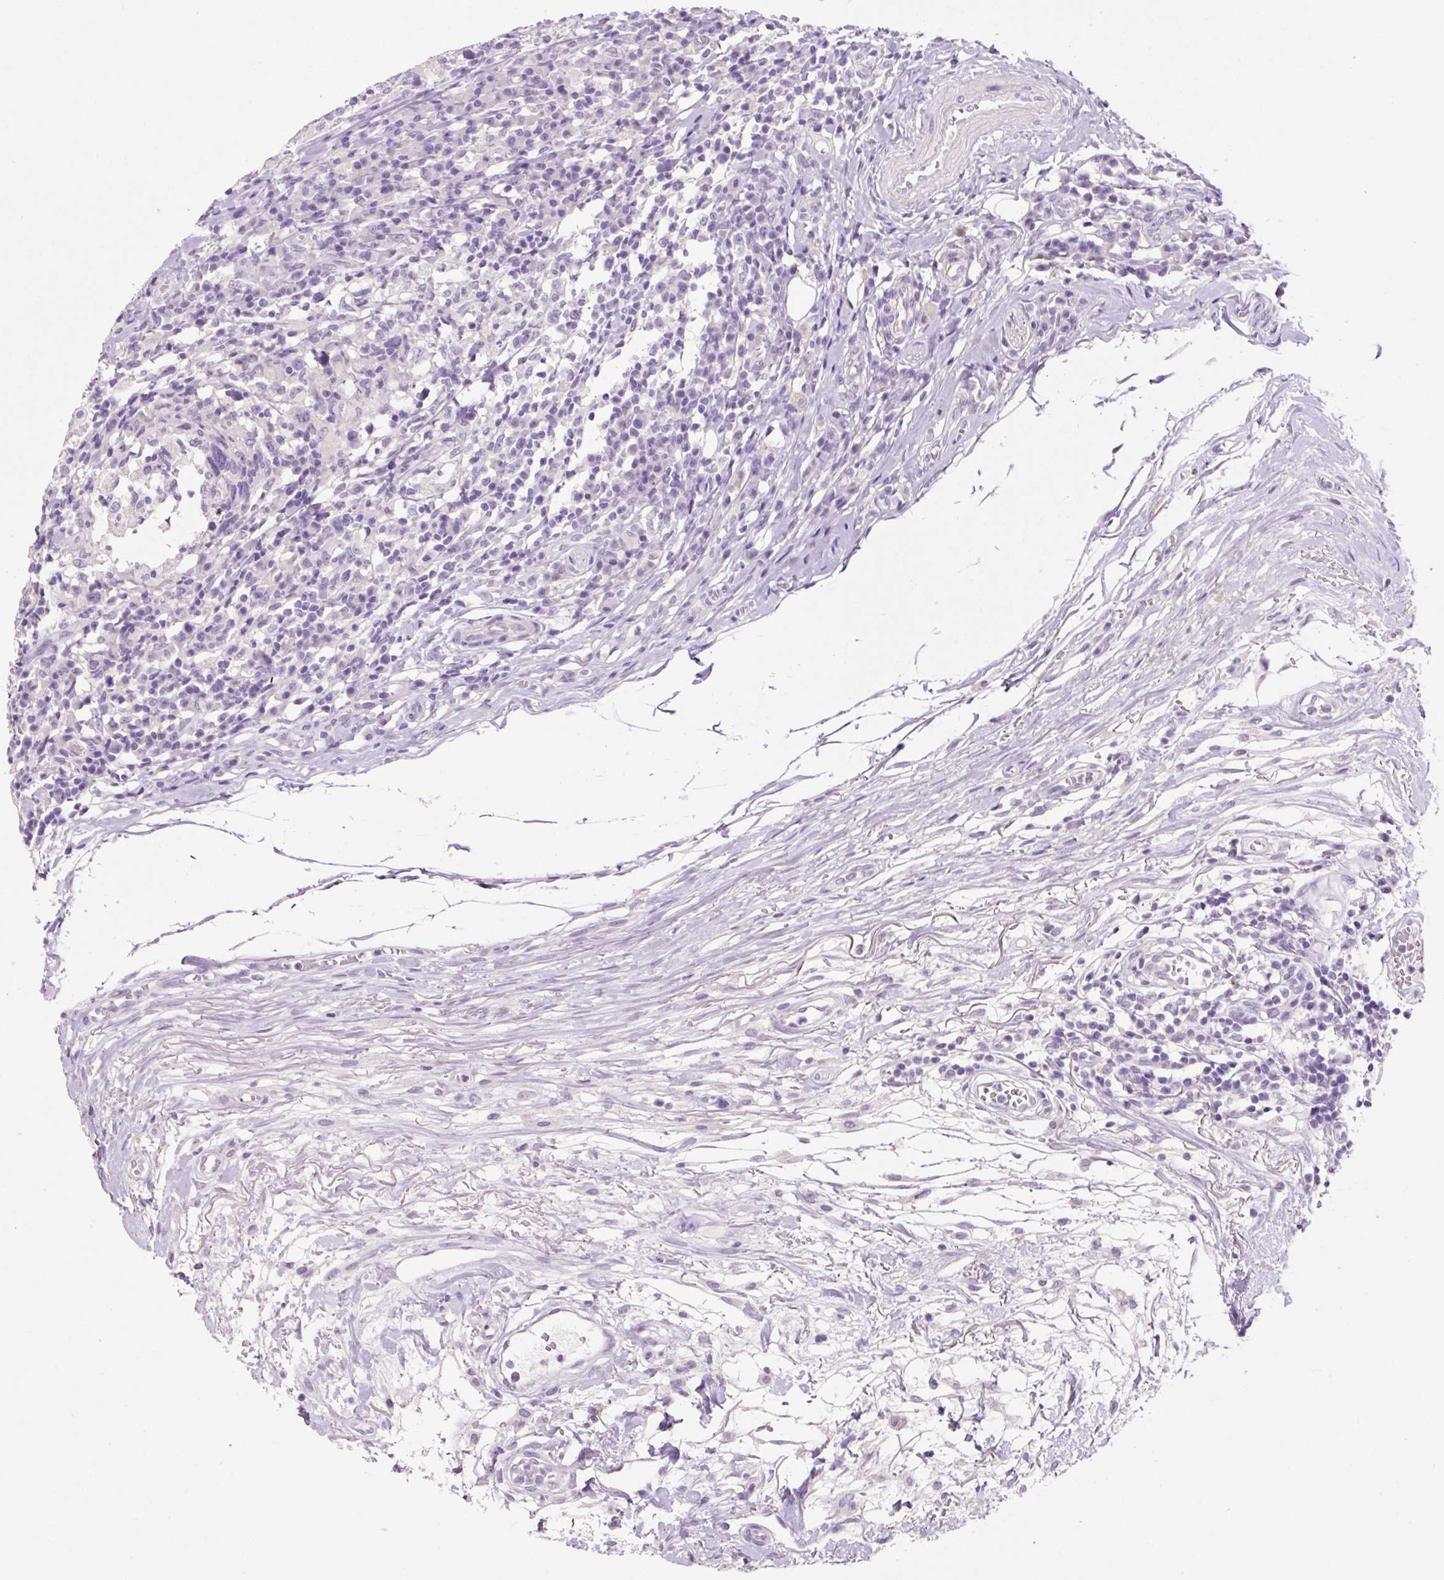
{"staining": {"intensity": "negative", "quantity": "none", "location": "none"}, "tissue": "head and neck cancer", "cell_type": "Tumor cells", "image_type": "cancer", "snomed": [{"axis": "morphology", "description": "Squamous cell carcinoma, NOS"}, {"axis": "topography", "description": "Head-Neck"}], "caption": "Histopathology image shows no significant protein expression in tumor cells of head and neck squamous cell carcinoma.", "gene": "SYP", "patient": {"sex": "male", "age": 66}}